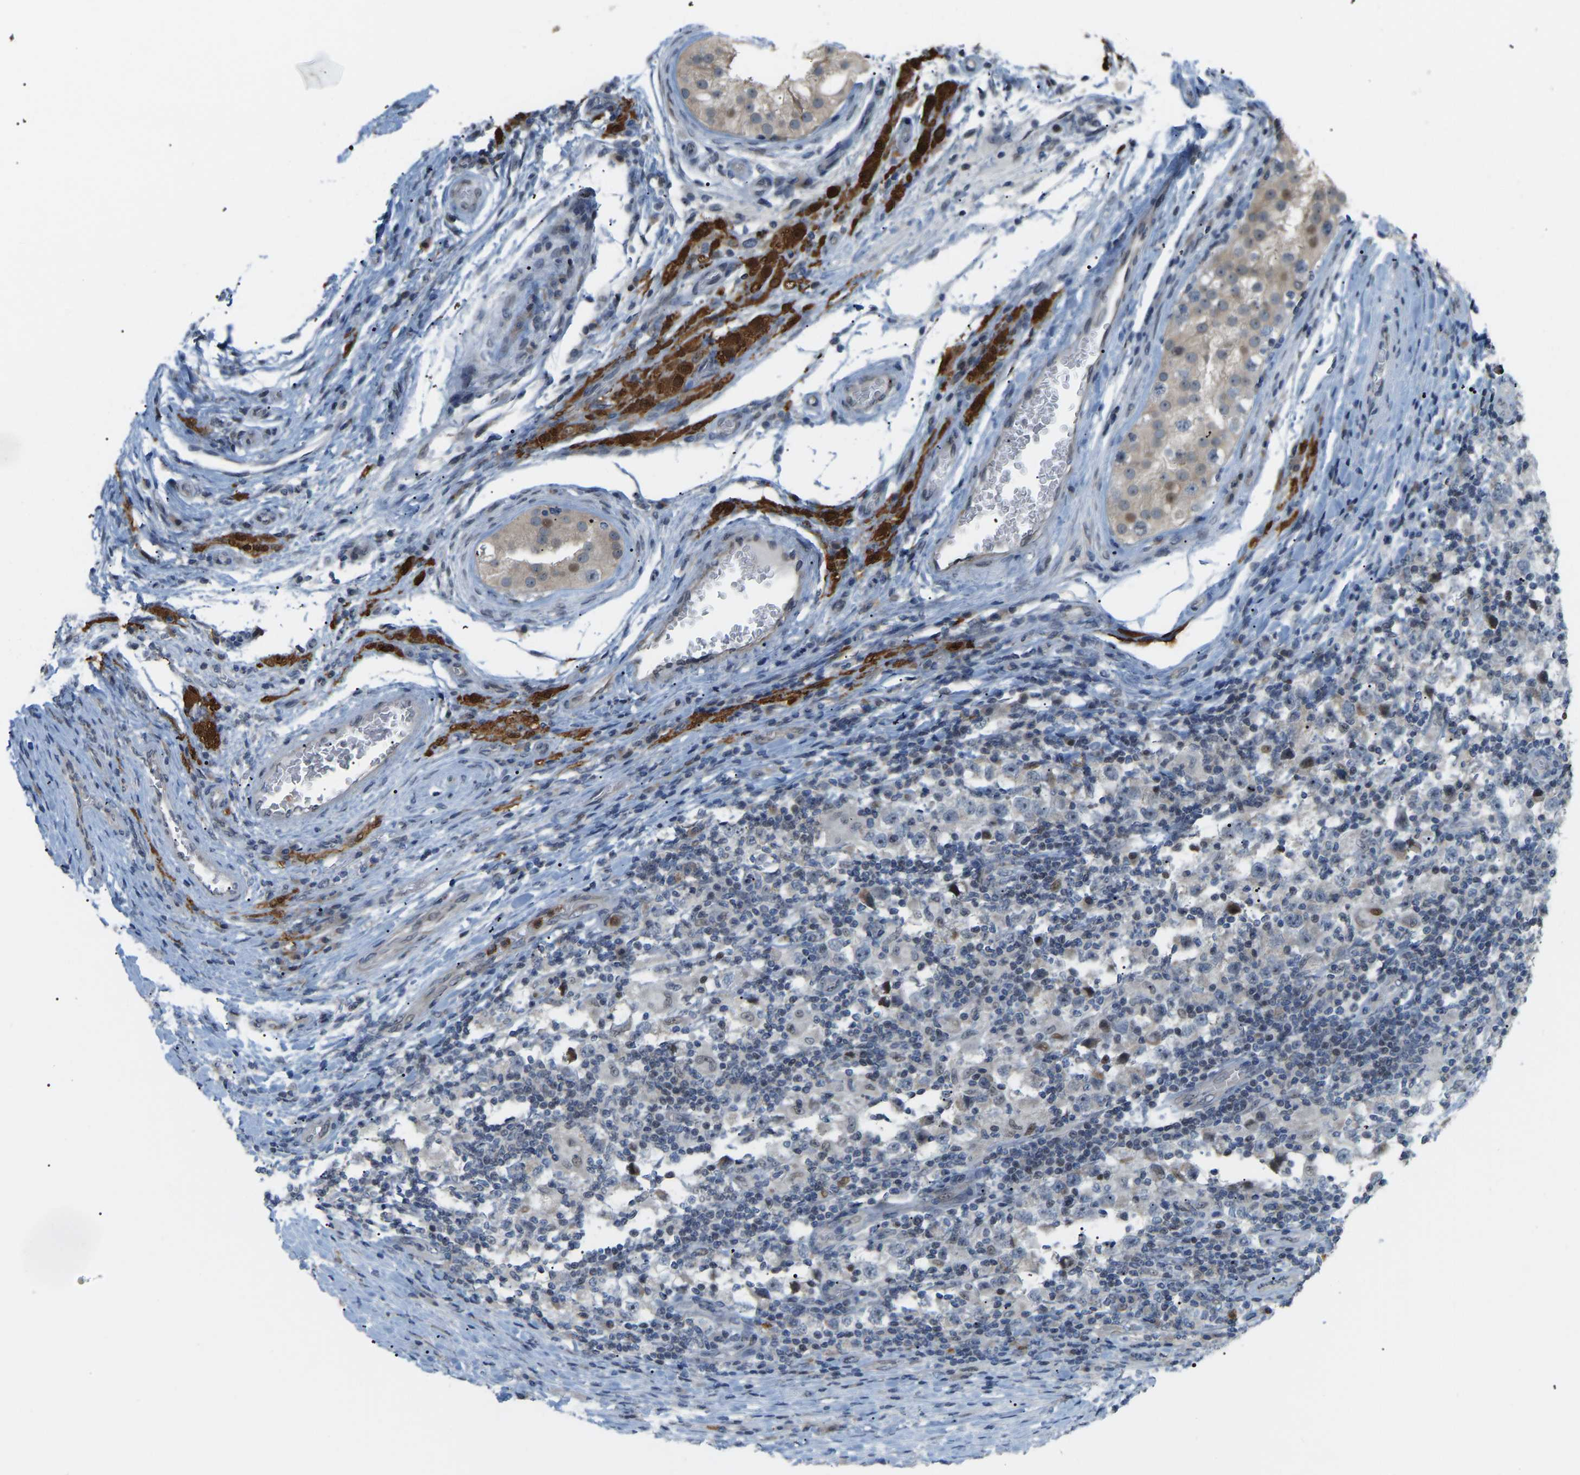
{"staining": {"intensity": "negative", "quantity": "none", "location": "none"}, "tissue": "testis cancer", "cell_type": "Tumor cells", "image_type": "cancer", "snomed": [{"axis": "morphology", "description": "Carcinoma, Embryonal, NOS"}, {"axis": "topography", "description": "Testis"}], "caption": "Tumor cells are negative for brown protein staining in testis cancer (embryonal carcinoma). The staining was performed using DAB (3,3'-diaminobenzidine) to visualize the protein expression in brown, while the nuclei were stained in blue with hematoxylin (Magnification: 20x).", "gene": "CROT", "patient": {"sex": "male", "age": 21}}